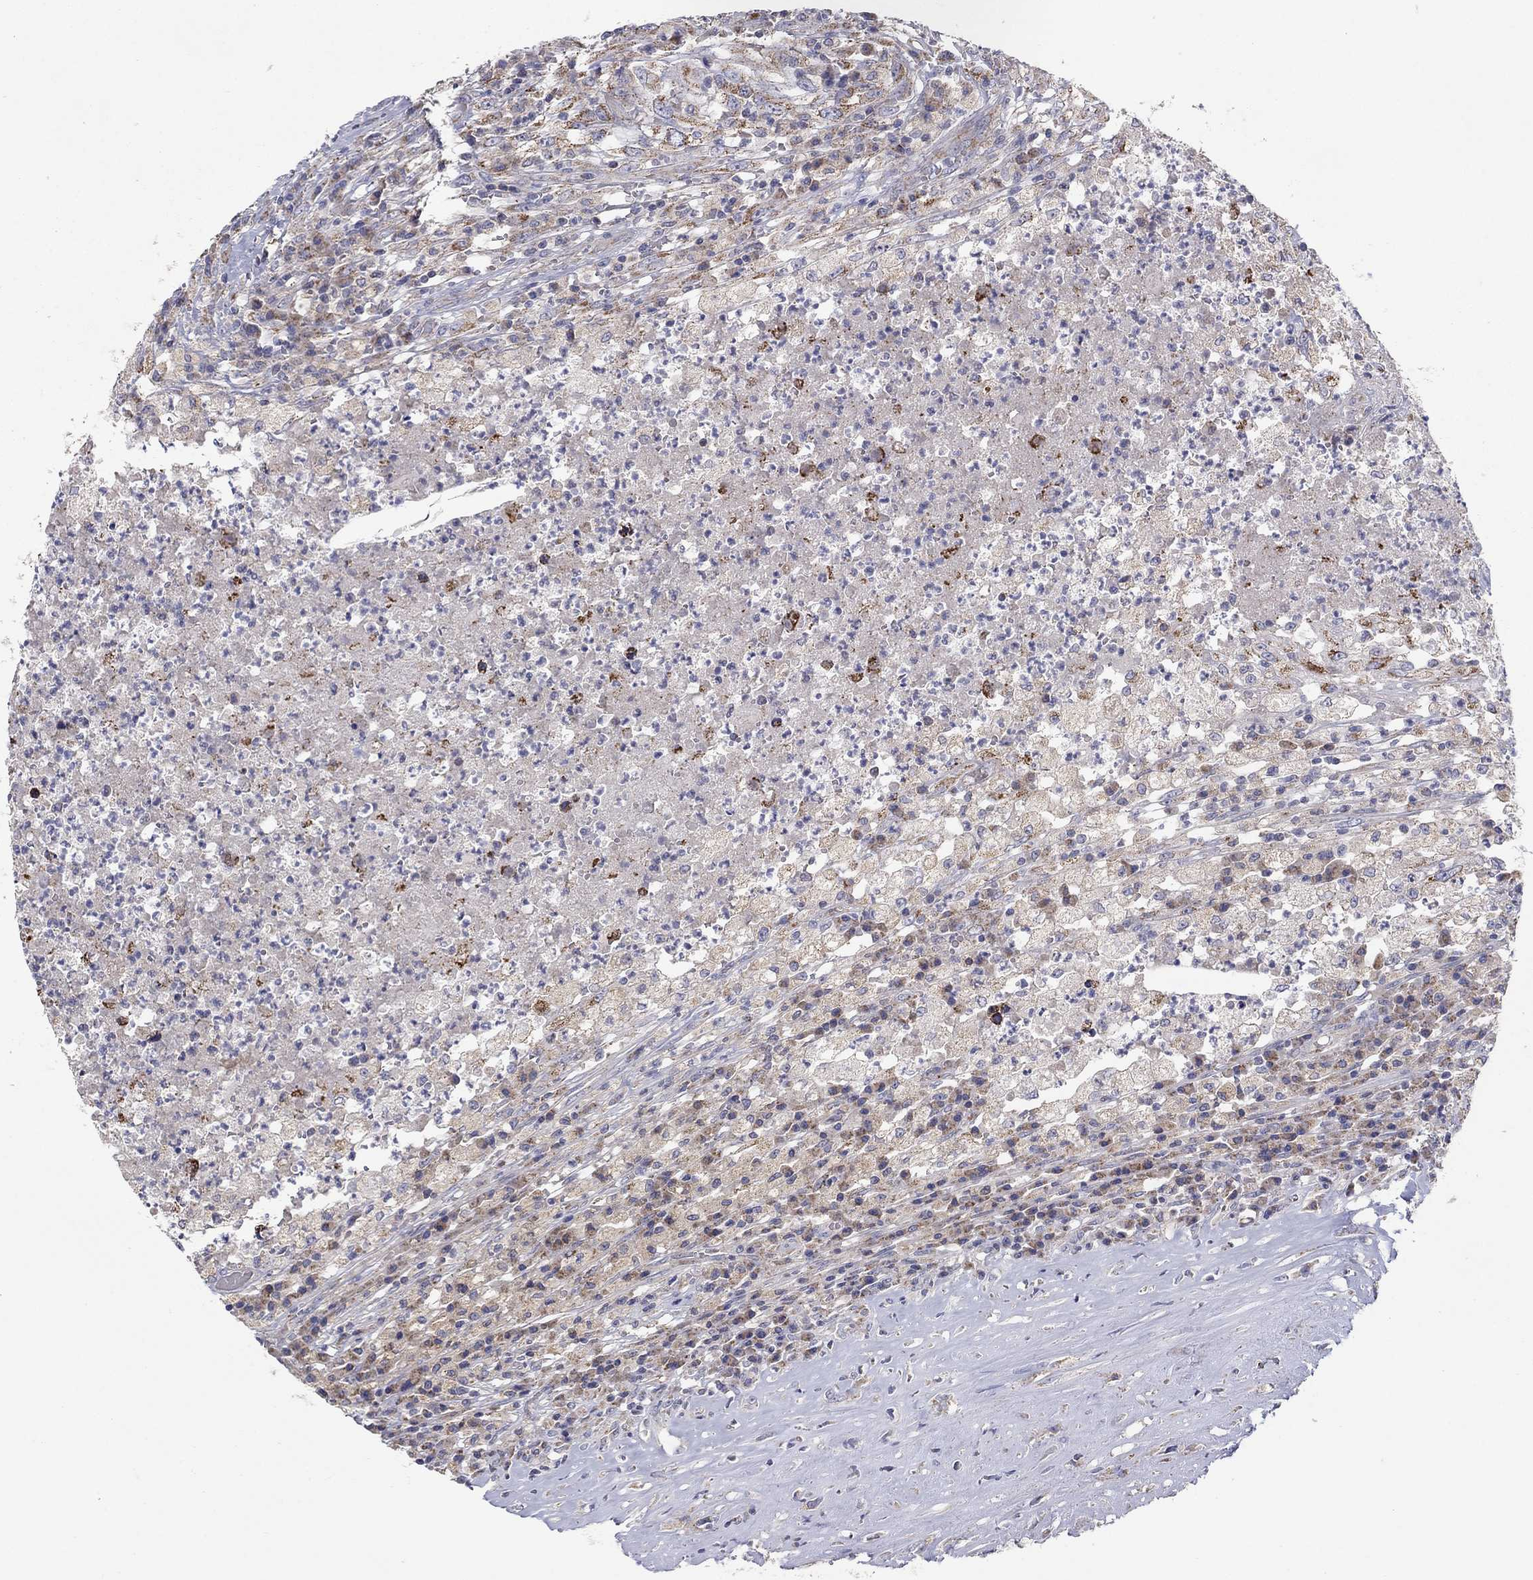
{"staining": {"intensity": "weak", "quantity": "25%-75%", "location": "cytoplasmic/membranous"}, "tissue": "testis cancer", "cell_type": "Tumor cells", "image_type": "cancer", "snomed": [{"axis": "morphology", "description": "Necrosis, NOS"}, {"axis": "morphology", "description": "Carcinoma, Embryonal, NOS"}, {"axis": "topography", "description": "Testis"}], "caption": "A high-resolution micrograph shows immunohistochemistry staining of testis cancer (embryonal carcinoma), which reveals weak cytoplasmic/membranous positivity in approximately 25%-75% of tumor cells.", "gene": "HPS5", "patient": {"sex": "male", "age": 19}}